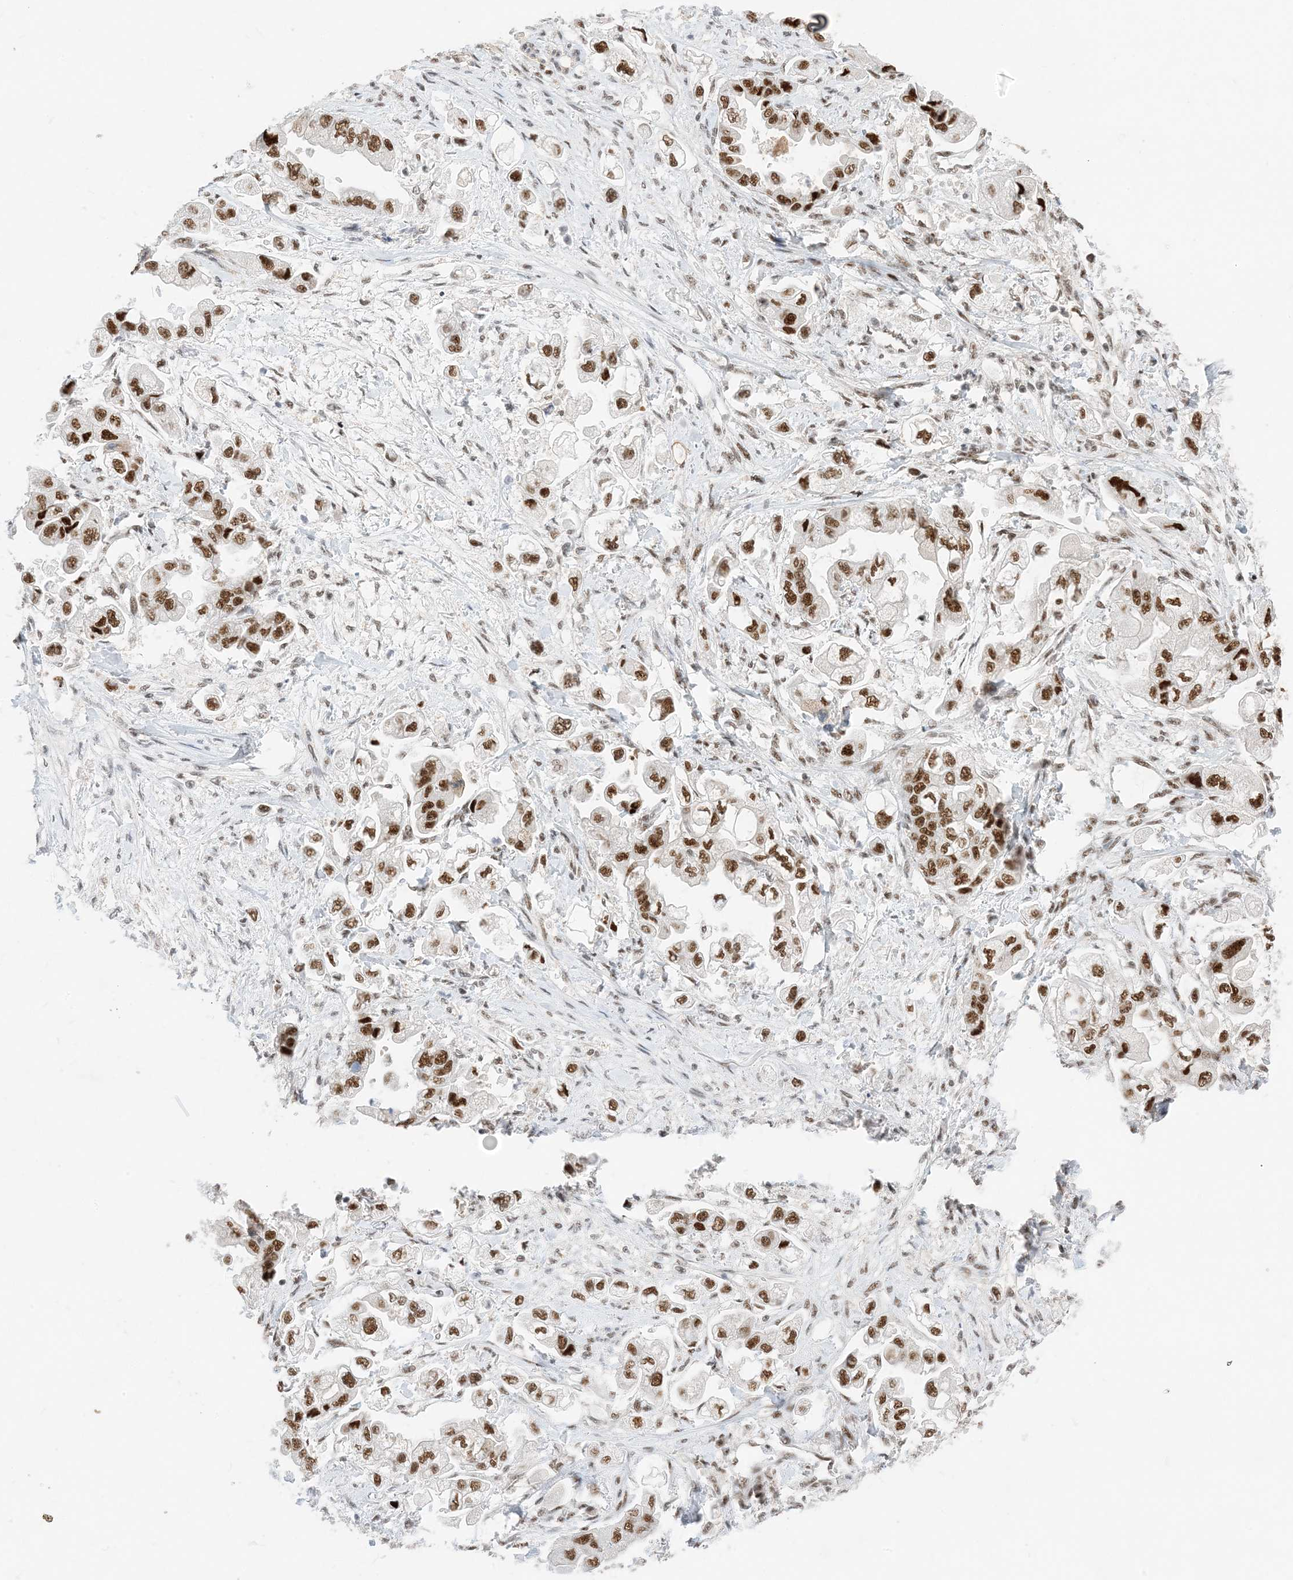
{"staining": {"intensity": "strong", "quantity": ">75%", "location": "nuclear"}, "tissue": "stomach cancer", "cell_type": "Tumor cells", "image_type": "cancer", "snomed": [{"axis": "morphology", "description": "Adenocarcinoma, NOS"}, {"axis": "topography", "description": "Stomach"}], "caption": "Brown immunohistochemical staining in stomach cancer (adenocarcinoma) shows strong nuclear staining in about >75% of tumor cells. Using DAB (brown) and hematoxylin (blue) stains, captured at high magnification using brightfield microscopy.", "gene": "SF3A3", "patient": {"sex": "male", "age": 62}}